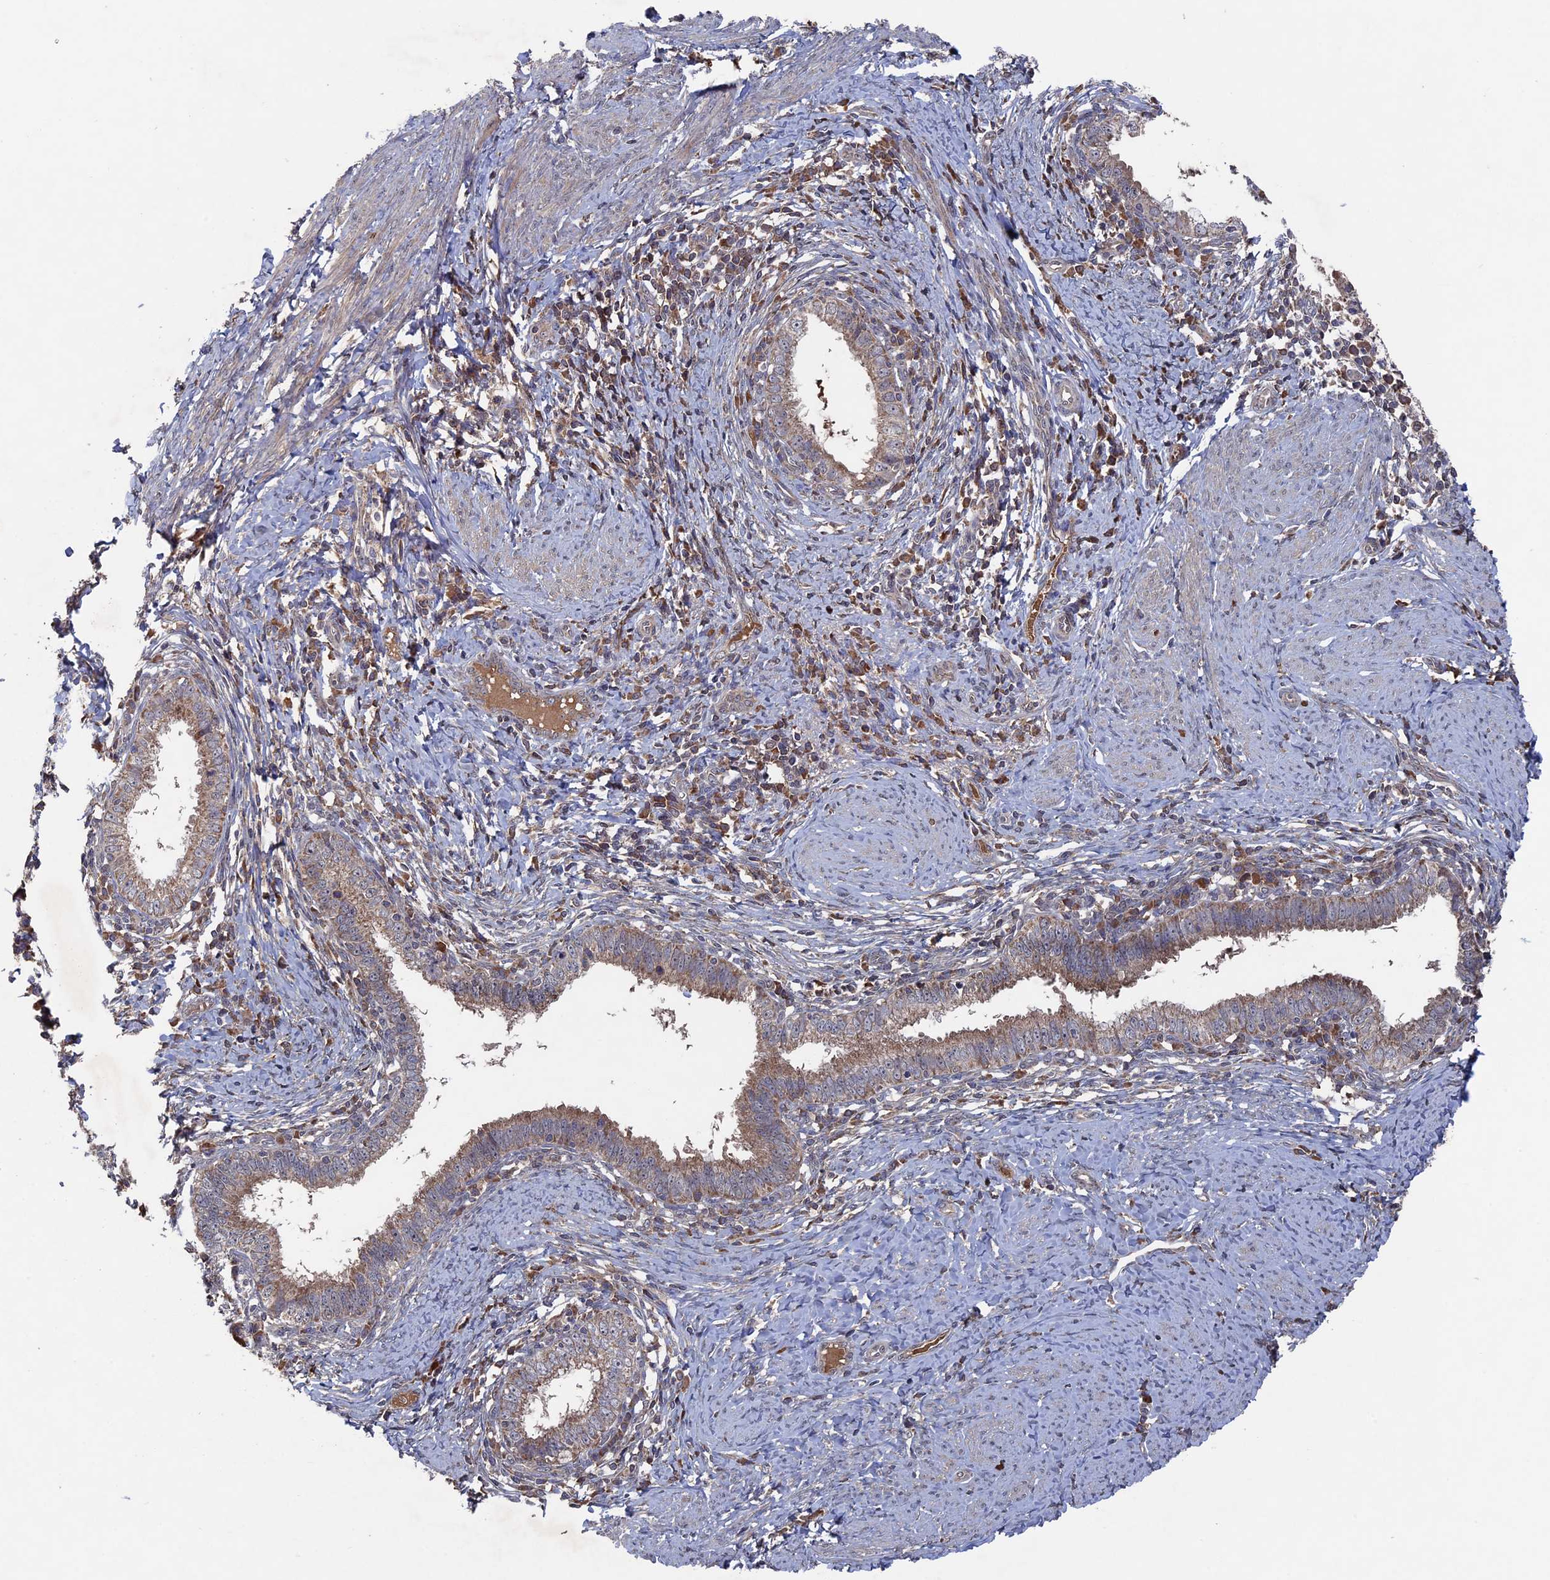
{"staining": {"intensity": "weak", "quantity": ">75%", "location": "cytoplasmic/membranous"}, "tissue": "cervical cancer", "cell_type": "Tumor cells", "image_type": "cancer", "snomed": [{"axis": "morphology", "description": "Adenocarcinoma, NOS"}, {"axis": "topography", "description": "Cervix"}], "caption": "An image of cervical cancer (adenocarcinoma) stained for a protein shows weak cytoplasmic/membranous brown staining in tumor cells.", "gene": "RAB15", "patient": {"sex": "female", "age": 36}}